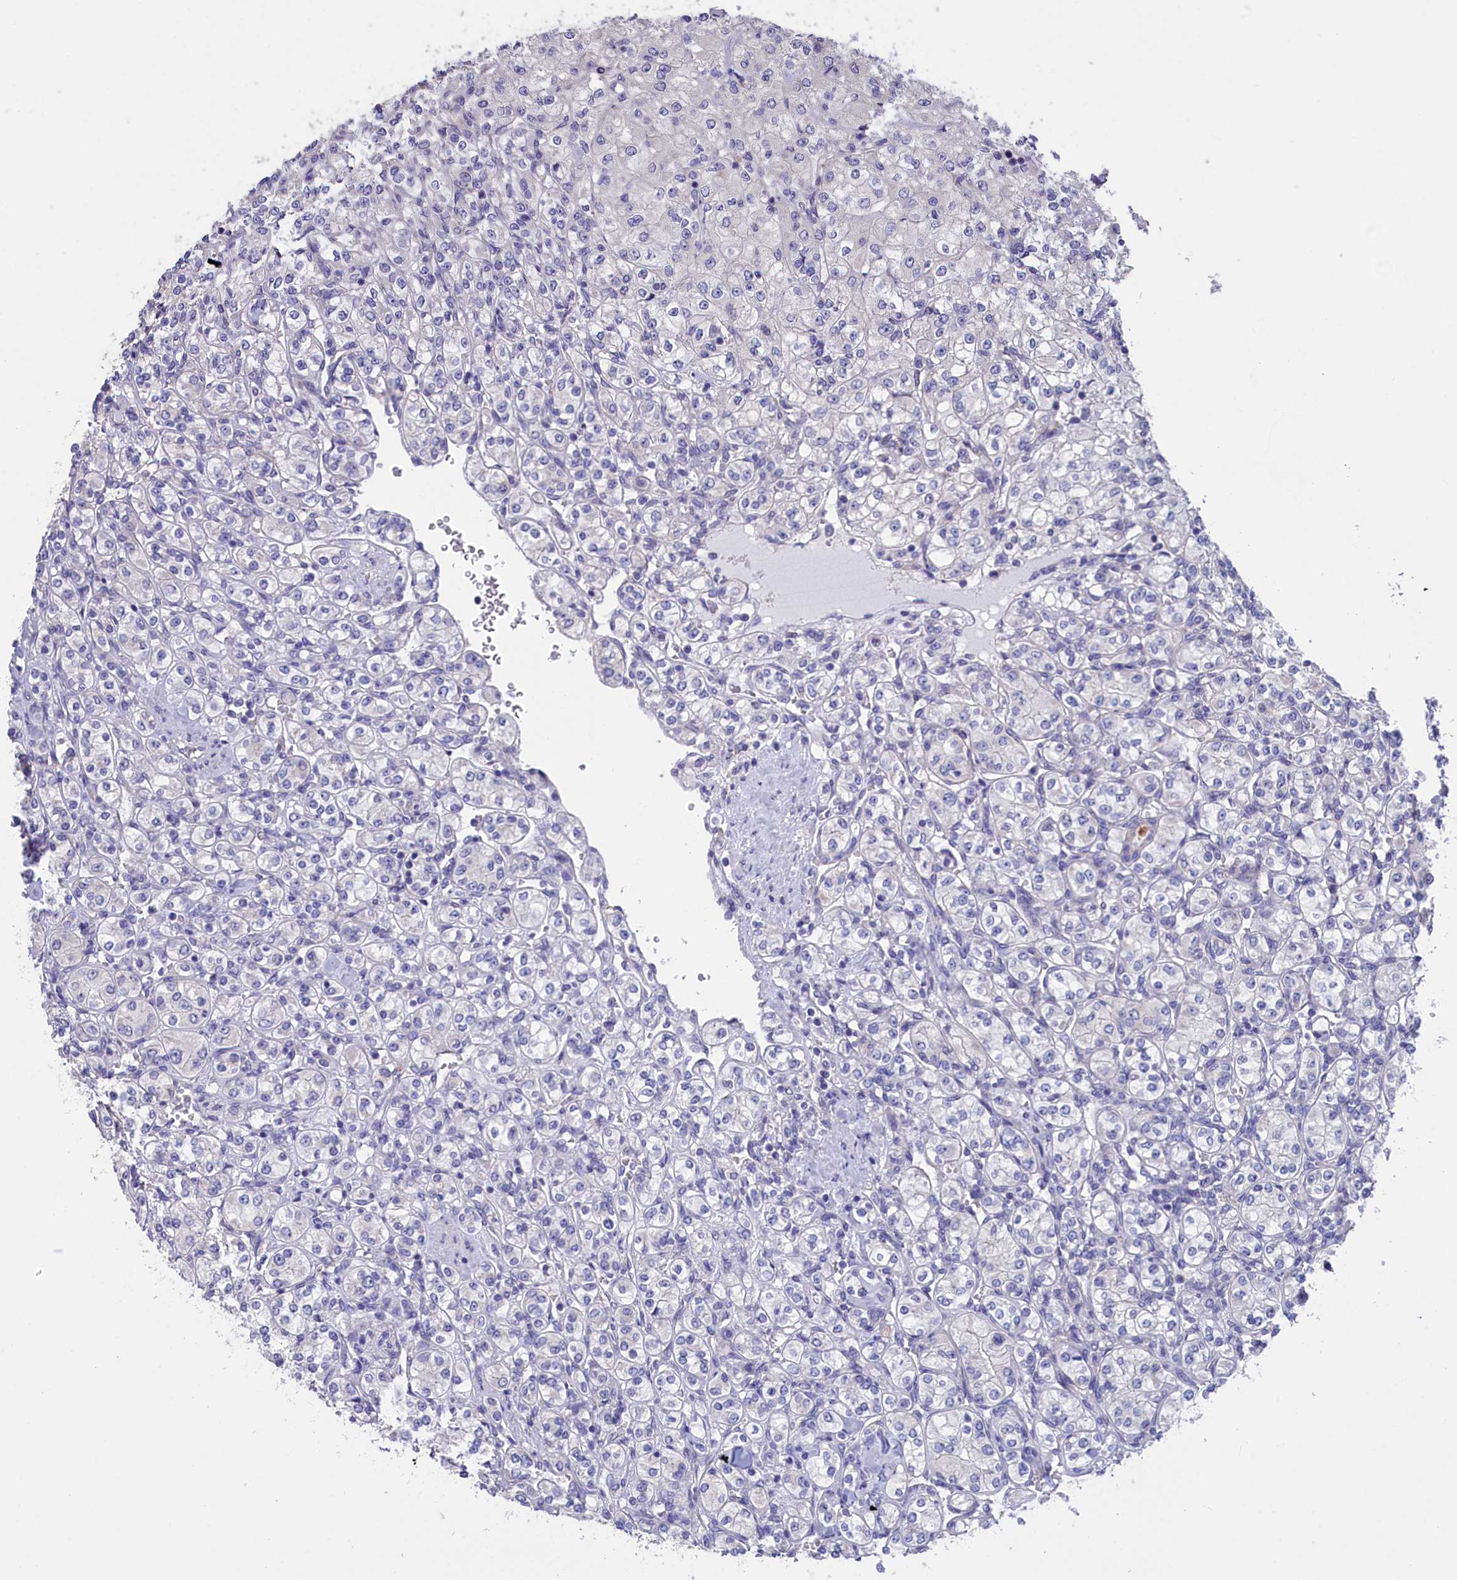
{"staining": {"intensity": "negative", "quantity": "none", "location": "none"}, "tissue": "renal cancer", "cell_type": "Tumor cells", "image_type": "cancer", "snomed": [{"axis": "morphology", "description": "Adenocarcinoma, NOS"}, {"axis": "topography", "description": "Kidney"}], "caption": "The immunohistochemistry image has no significant staining in tumor cells of adenocarcinoma (renal) tissue.", "gene": "CYP2U1", "patient": {"sex": "male", "age": 77}}